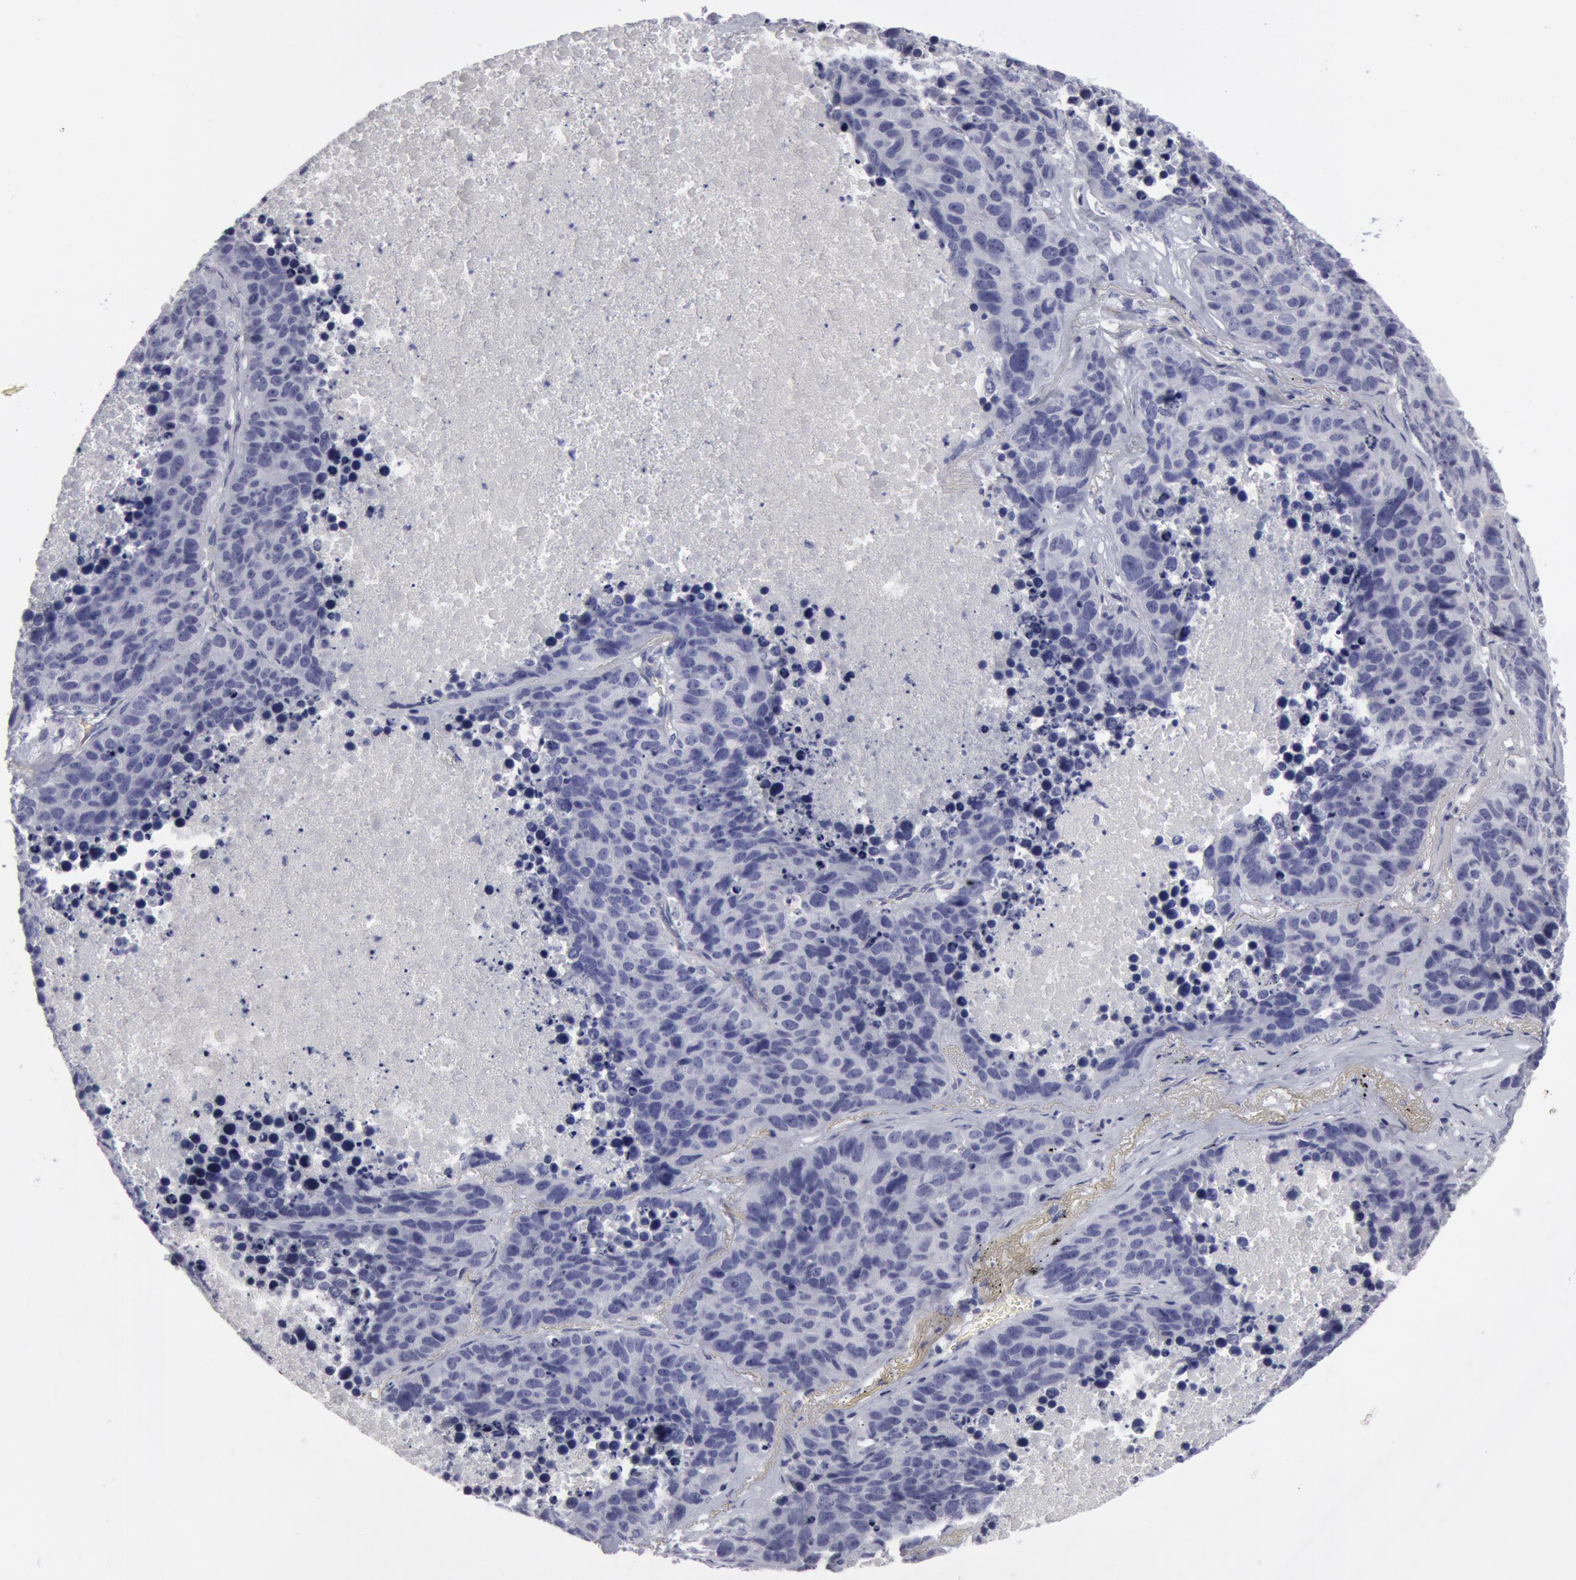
{"staining": {"intensity": "negative", "quantity": "none", "location": "none"}, "tissue": "lung cancer", "cell_type": "Tumor cells", "image_type": "cancer", "snomed": [{"axis": "morphology", "description": "Carcinoid, malignant, NOS"}, {"axis": "topography", "description": "Lung"}], "caption": "The IHC photomicrograph has no significant positivity in tumor cells of lung cancer tissue.", "gene": "SMC1B", "patient": {"sex": "male", "age": 60}}